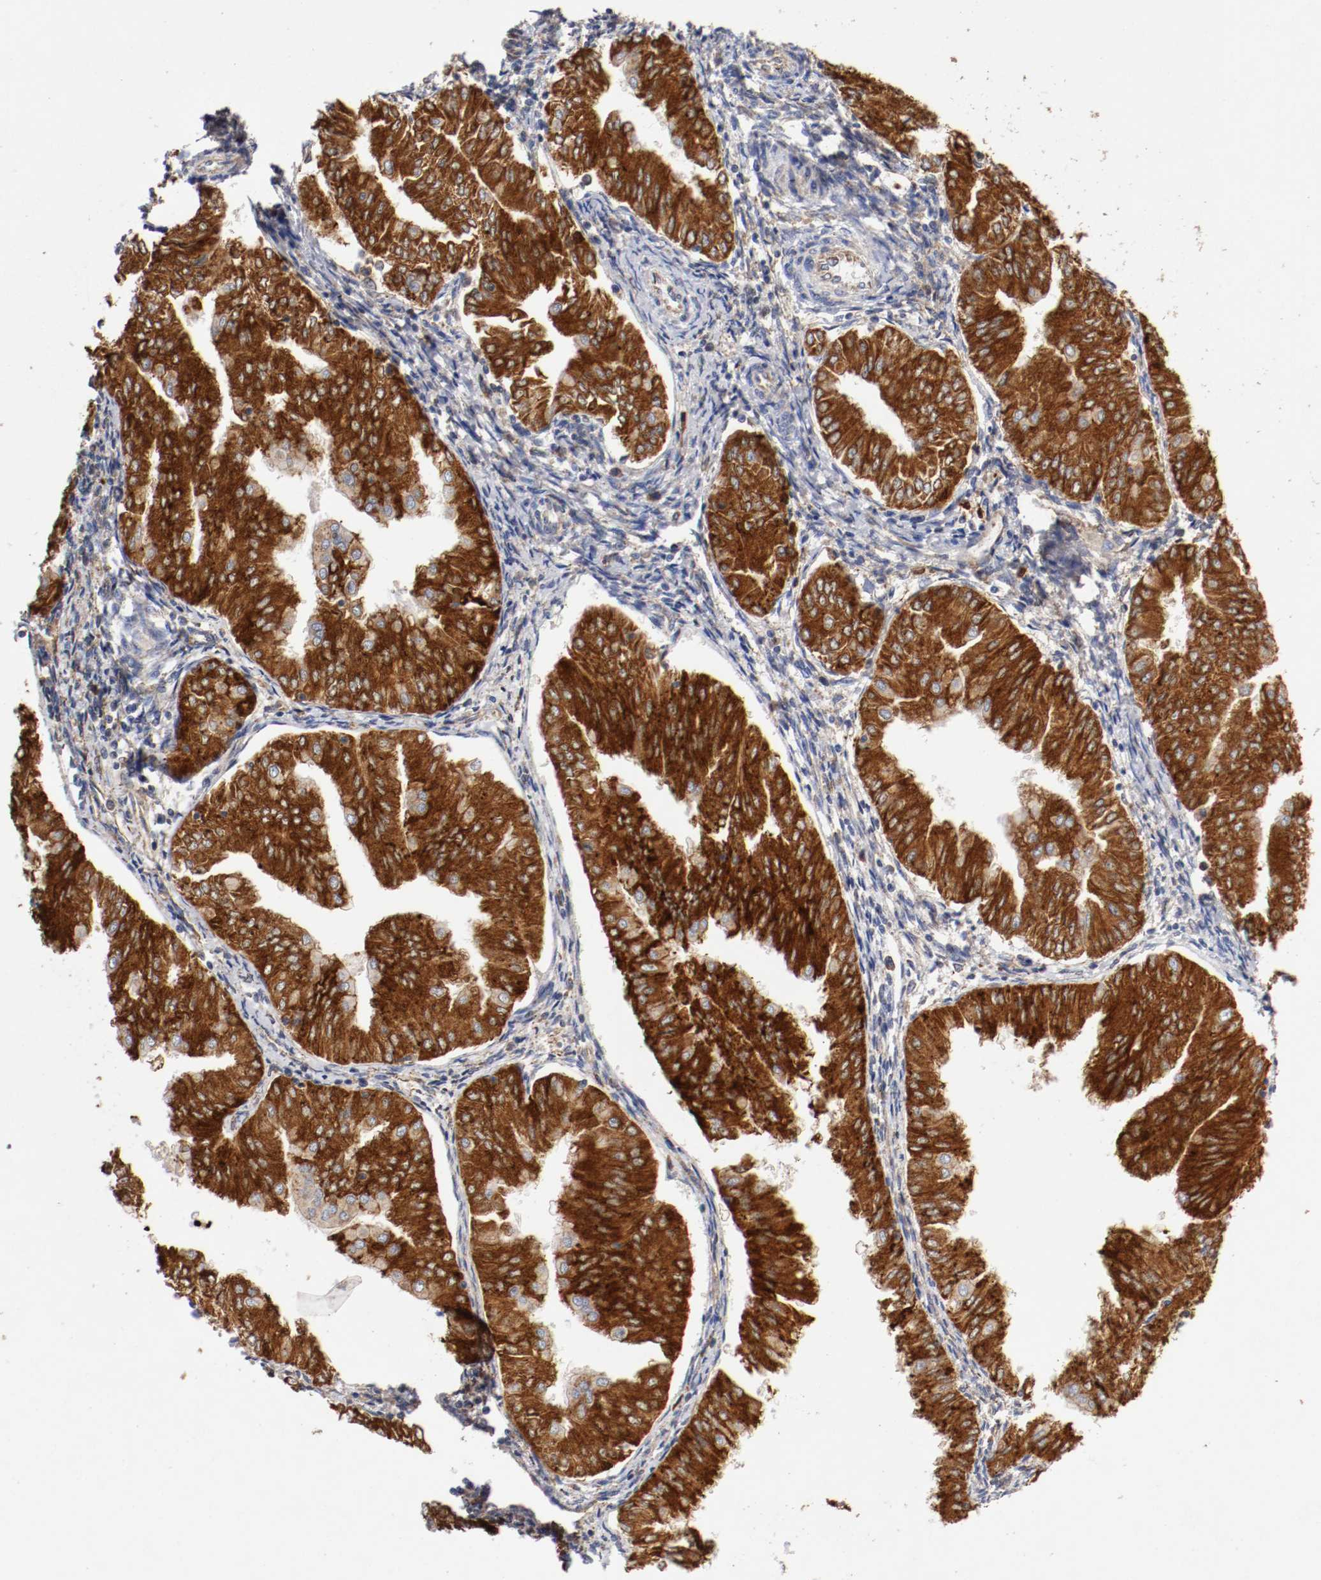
{"staining": {"intensity": "strong", "quantity": ">75%", "location": "cytoplasmic/membranous"}, "tissue": "endometrial cancer", "cell_type": "Tumor cells", "image_type": "cancer", "snomed": [{"axis": "morphology", "description": "Adenocarcinoma, NOS"}, {"axis": "topography", "description": "Endometrium"}], "caption": "A high-resolution micrograph shows immunohistochemistry staining of endometrial adenocarcinoma, which reveals strong cytoplasmic/membranous expression in about >75% of tumor cells.", "gene": "TRAF2", "patient": {"sex": "female", "age": 53}}